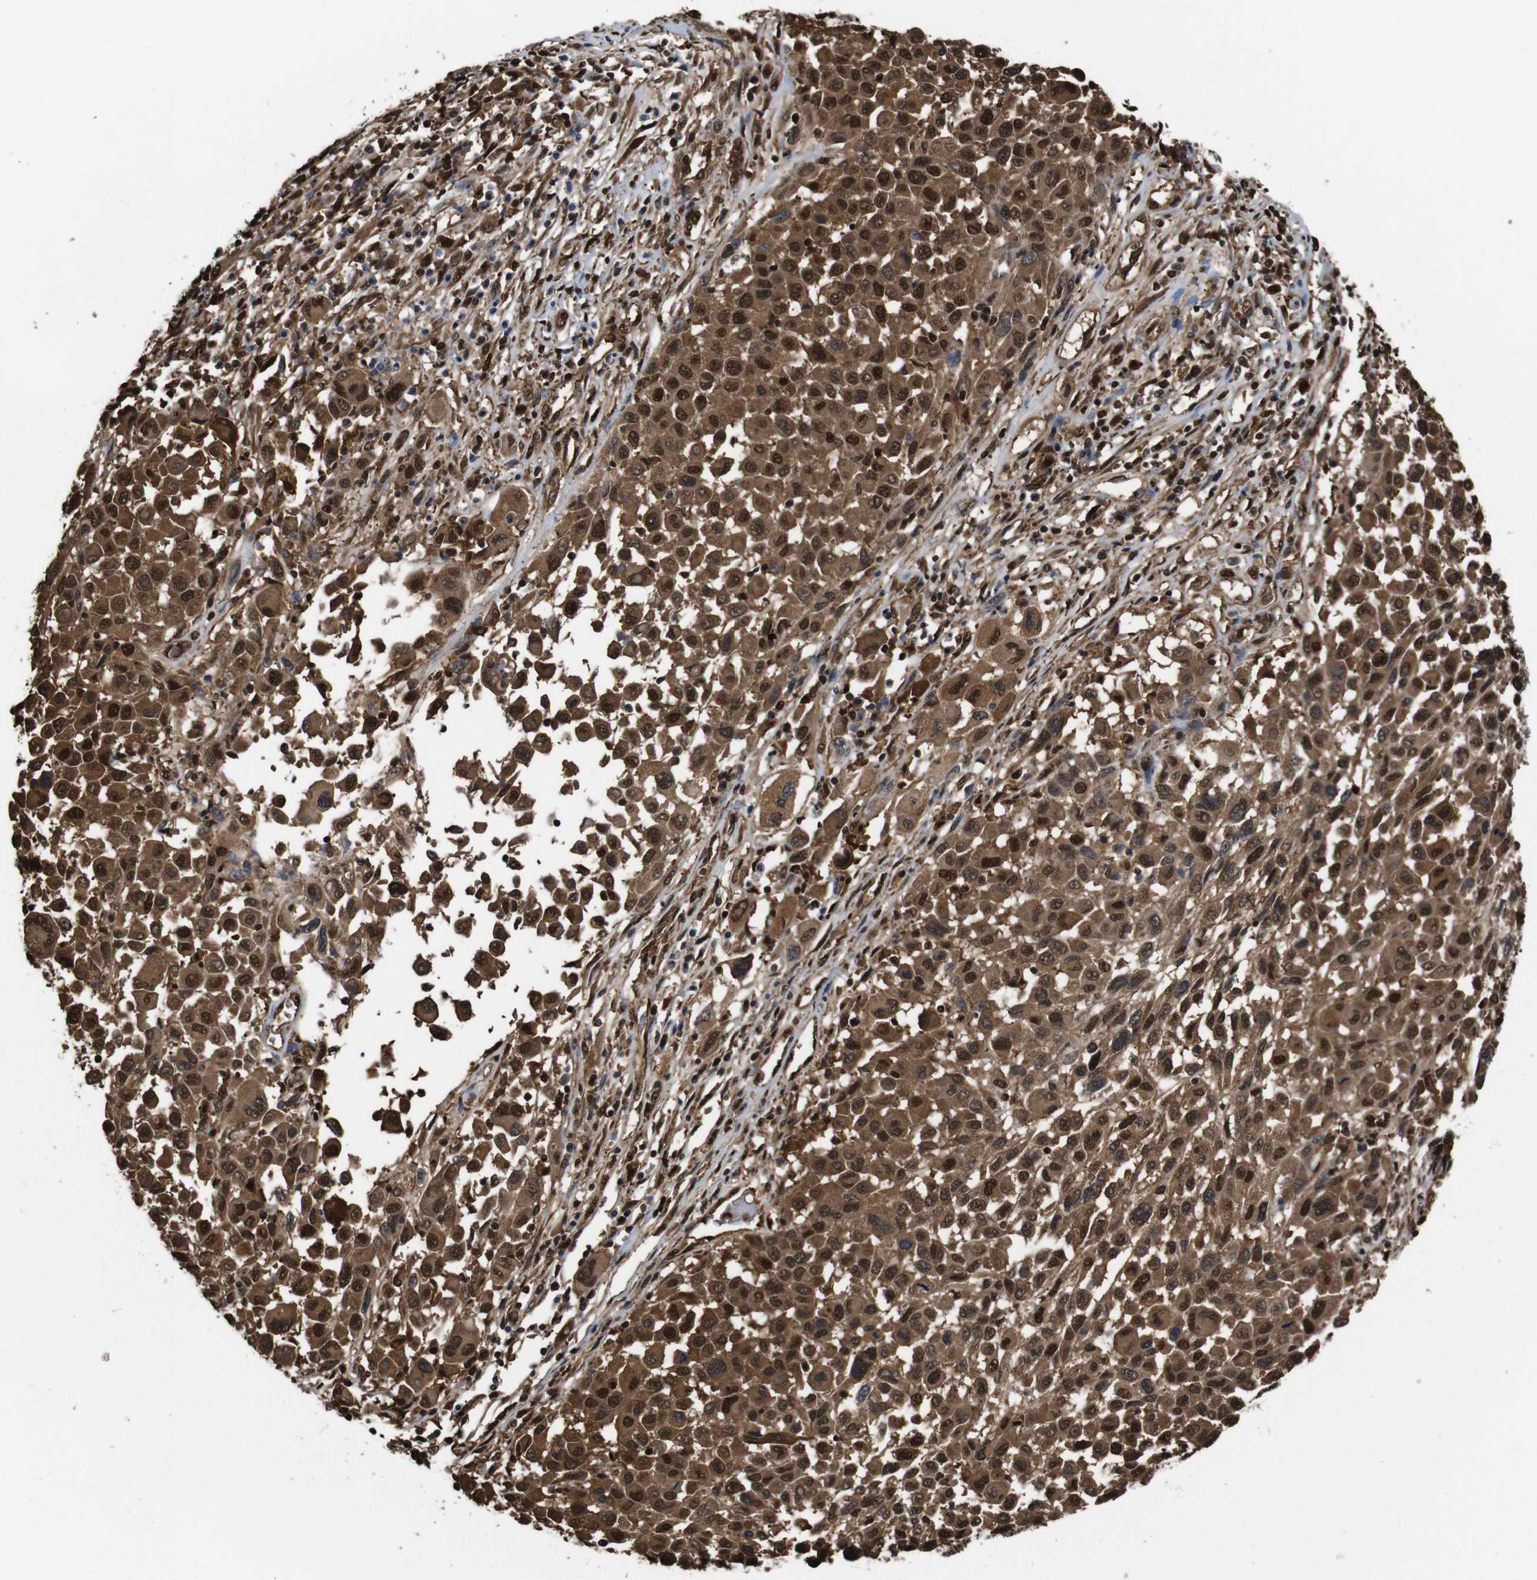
{"staining": {"intensity": "moderate", "quantity": ">75%", "location": "cytoplasmic/membranous,nuclear"}, "tissue": "melanoma", "cell_type": "Tumor cells", "image_type": "cancer", "snomed": [{"axis": "morphology", "description": "Malignant melanoma, Metastatic site"}, {"axis": "topography", "description": "Lymph node"}], "caption": "The image shows a brown stain indicating the presence of a protein in the cytoplasmic/membranous and nuclear of tumor cells in malignant melanoma (metastatic site).", "gene": "VCP", "patient": {"sex": "male", "age": 61}}